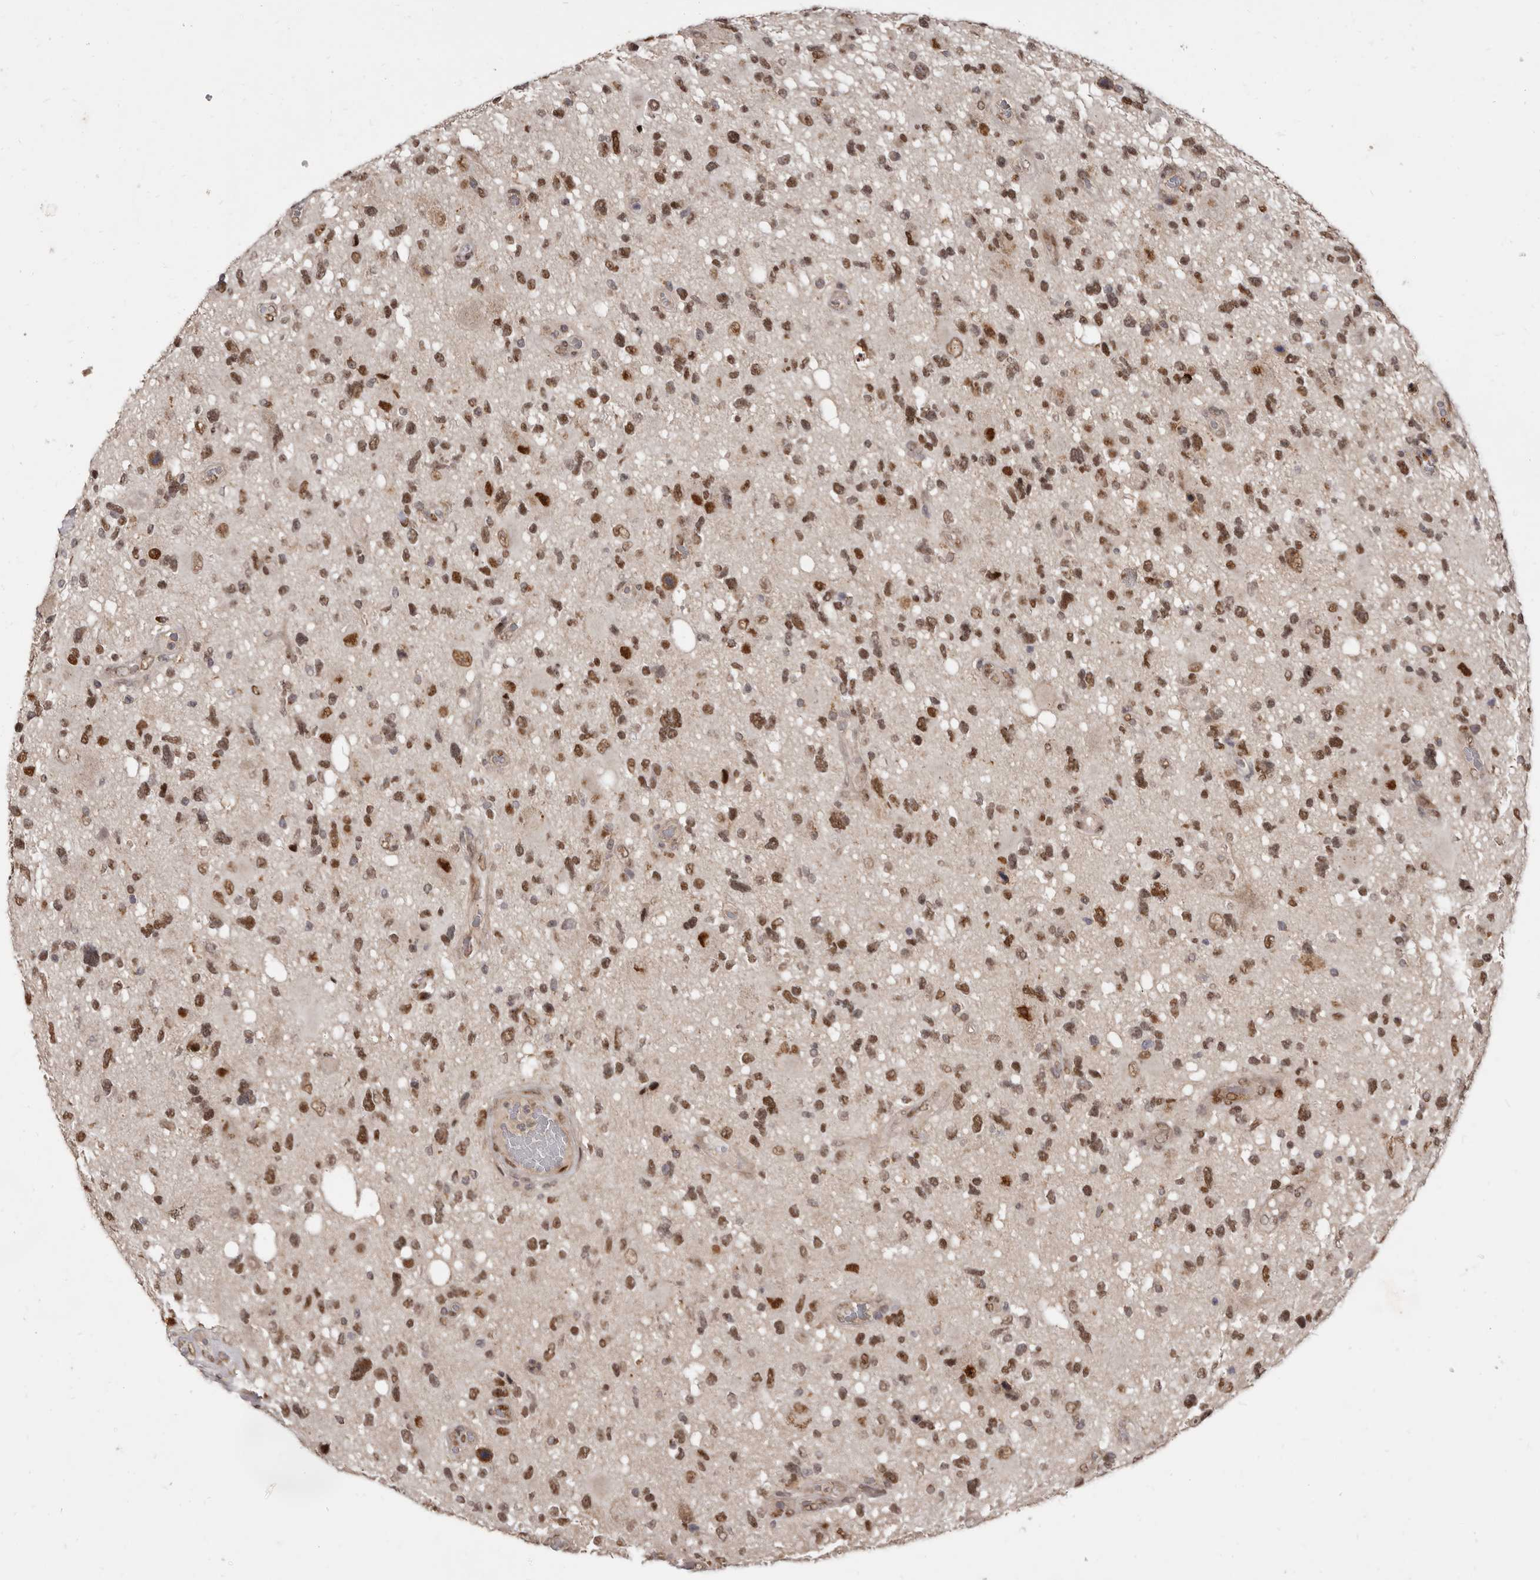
{"staining": {"intensity": "strong", "quantity": ">75%", "location": "nuclear"}, "tissue": "glioma", "cell_type": "Tumor cells", "image_type": "cancer", "snomed": [{"axis": "morphology", "description": "Glioma, malignant, High grade"}, {"axis": "topography", "description": "Brain"}], "caption": "This histopathology image displays glioma stained with IHC to label a protein in brown. The nuclear of tumor cells show strong positivity for the protein. Nuclei are counter-stained blue.", "gene": "ZNF326", "patient": {"sex": "male", "age": 33}}